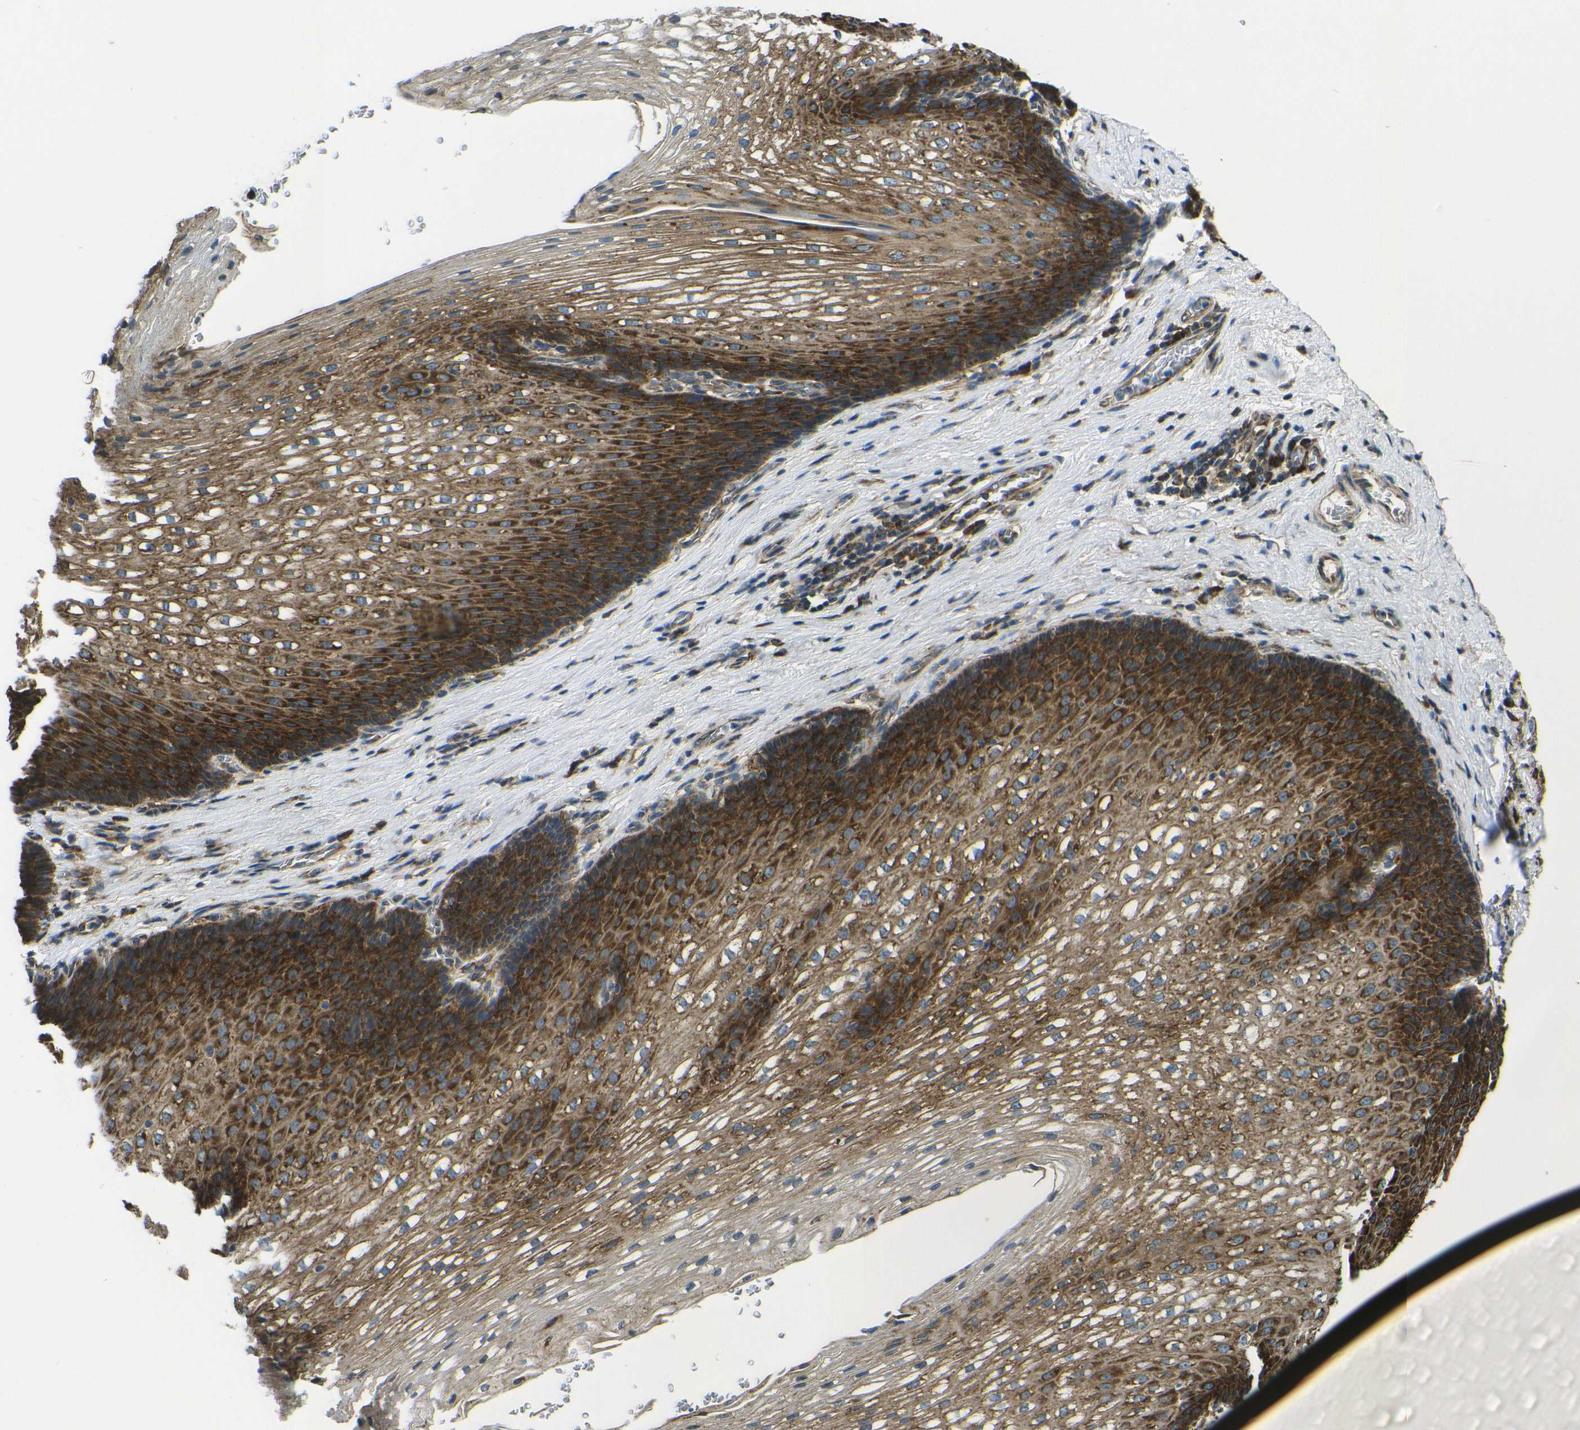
{"staining": {"intensity": "strong", "quantity": ">75%", "location": "cytoplasmic/membranous"}, "tissue": "esophagus", "cell_type": "Squamous epithelial cells", "image_type": "normal", "snomed": [{"axis": "morphology", "description": "Normal tissue, NOS"}, {"axis": "topography", "description": "Esophagus"}], "caption": "Unremarkable esophagus was stained to show a protein in brown. There is high levels of strong cytoplasmic/membranous expression in approximately >75% of squamous epithelial cells. (DAB (3,3'-diaminobenzidine) IHC, brown staining for protein, blue staining for nuclei).", "gene": "RPSA", "patient": {"sex": "male", "age": 48}}